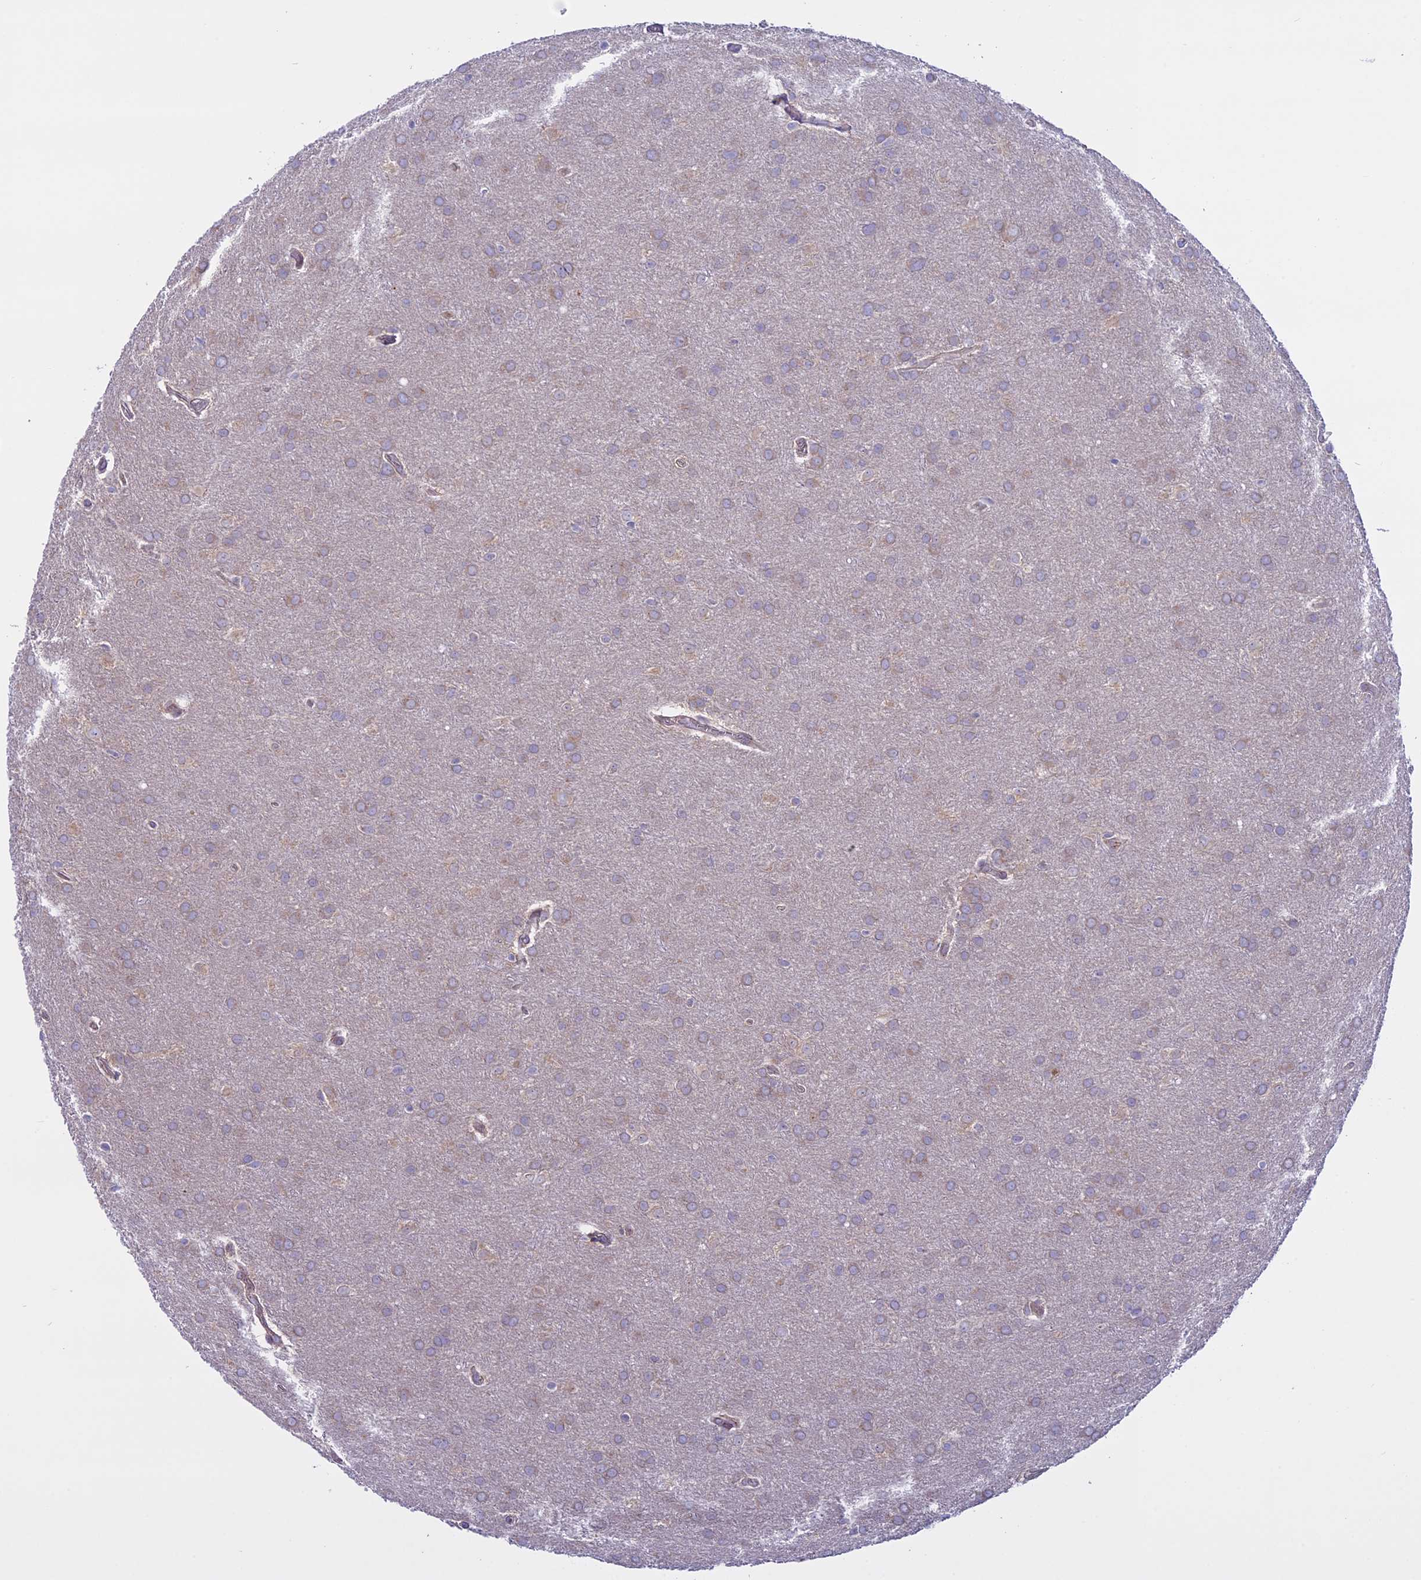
{"staining": {"intensity": "weak", "quantity": "<25%", "location": "cytoplasmic/membranous"}, "tissue": "glioma", "cell_type": "Tumor cells", "image_type": "cancer", "snomed": [{"axis": "morphology", "description": "Glioma, malignant, Low grade"}, {"axis": "topography", "description": "Brain"}], "caption": "Immunohistochemistry (IHC) histopathology image of human glioma stained for a protein (brown), which shows no staining in tumor cells. The staining was performed using DAB (3,3'-diaminobenzidine) to visualize the protein expression in brown, while the nuclei were stained in blue with hematoxylin (Magnification: 20x).", "gene": "DCTN5", "patient": {"sex": "female", "age": 32}}